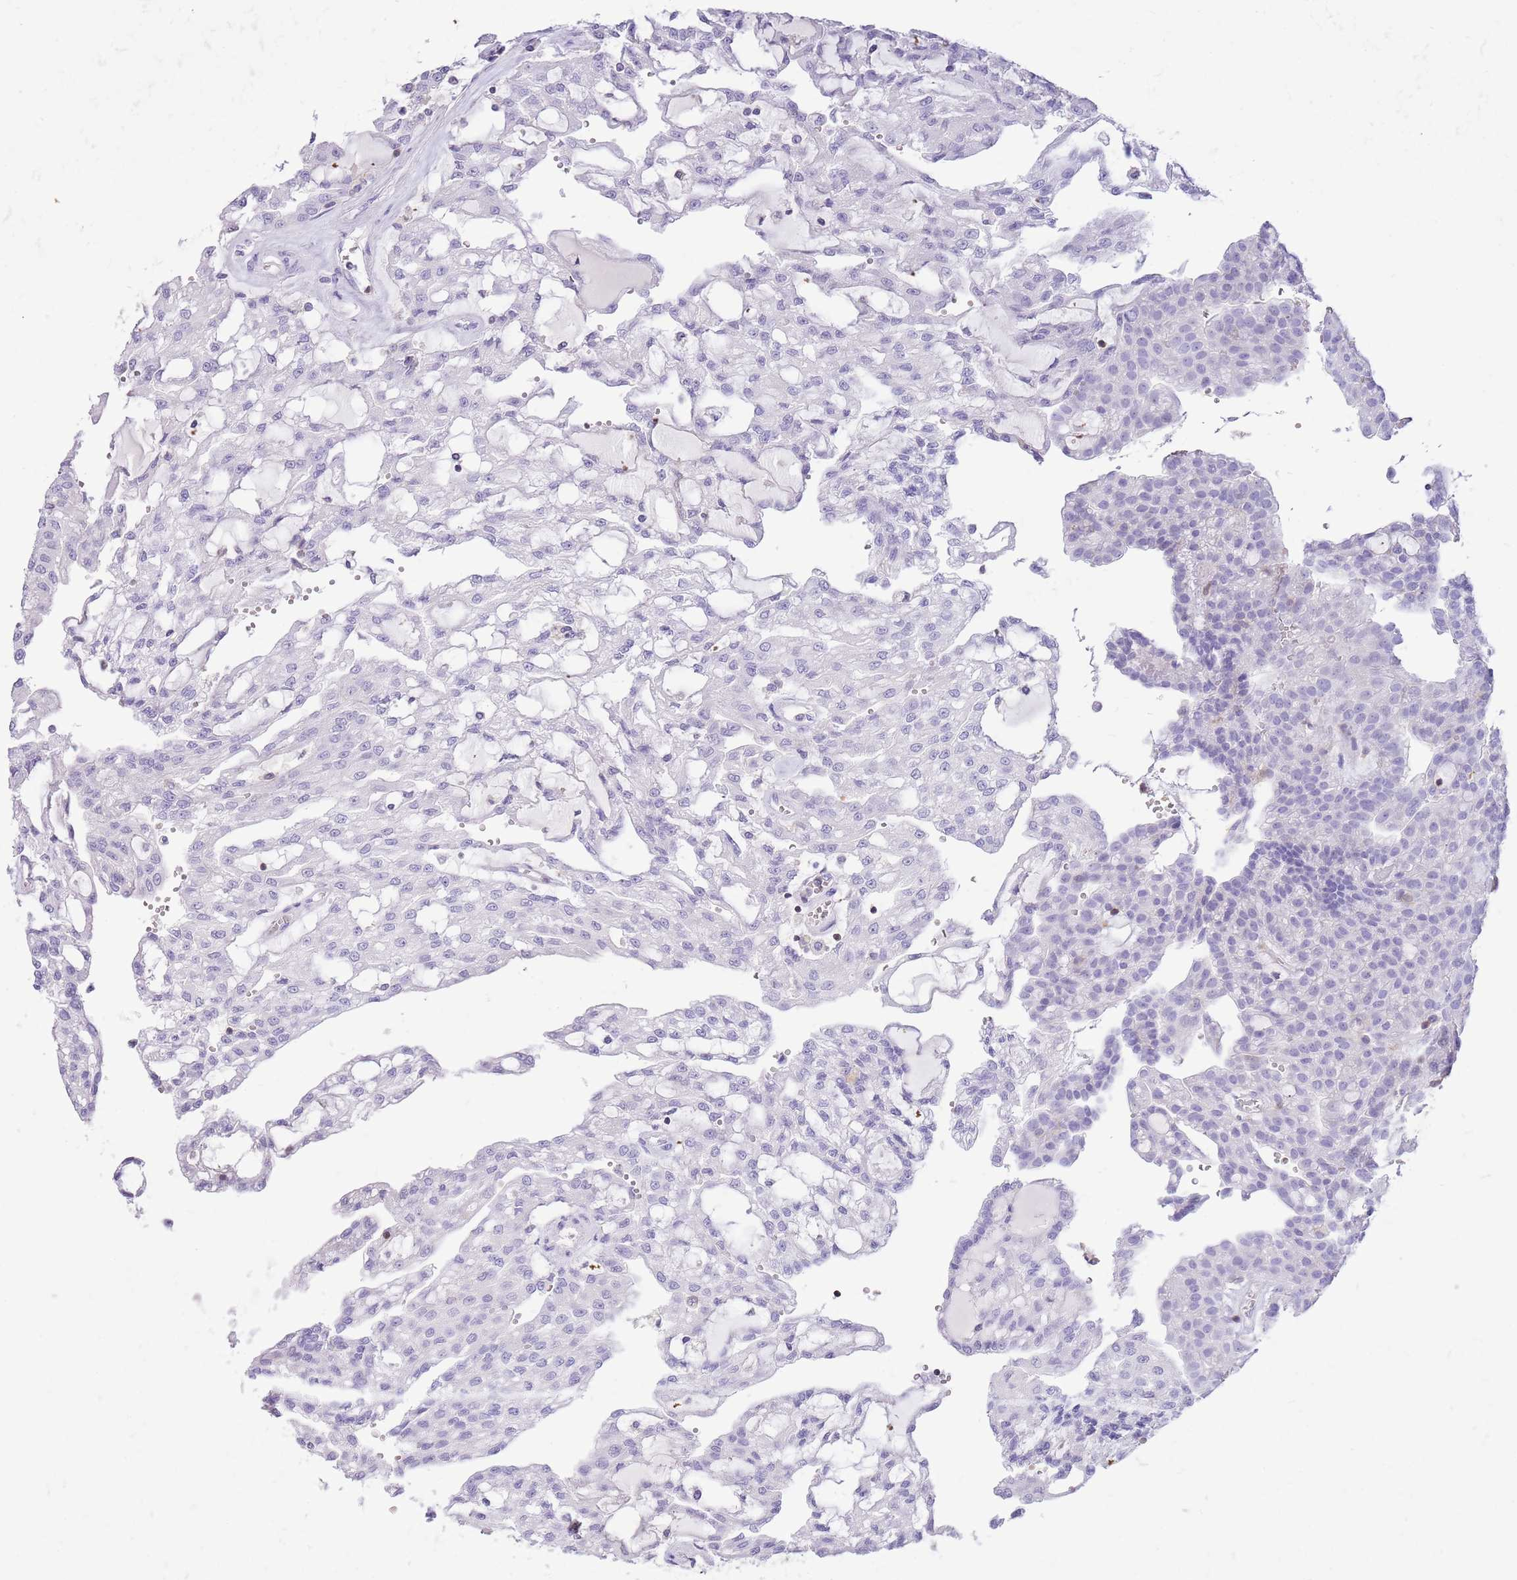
{"staining": {"intensity": "negative", "quantity": "none", "location": "none"}, "tissue": "renal cancer", "cell_type": "Tumor cells", "image_type": "cancer", "snomed": [{"axis": "morphology", "description": "Adenocarcinoma, NOS"}, {"axis": "topography", "description": "Kidney"}], "caption": "This is an immunohistochemistry photomicrograph of renal cancer. There is no positivity in tumor cells.", "gene": "OR4Q3", "patient": {"sex": "male", "age": 63}}